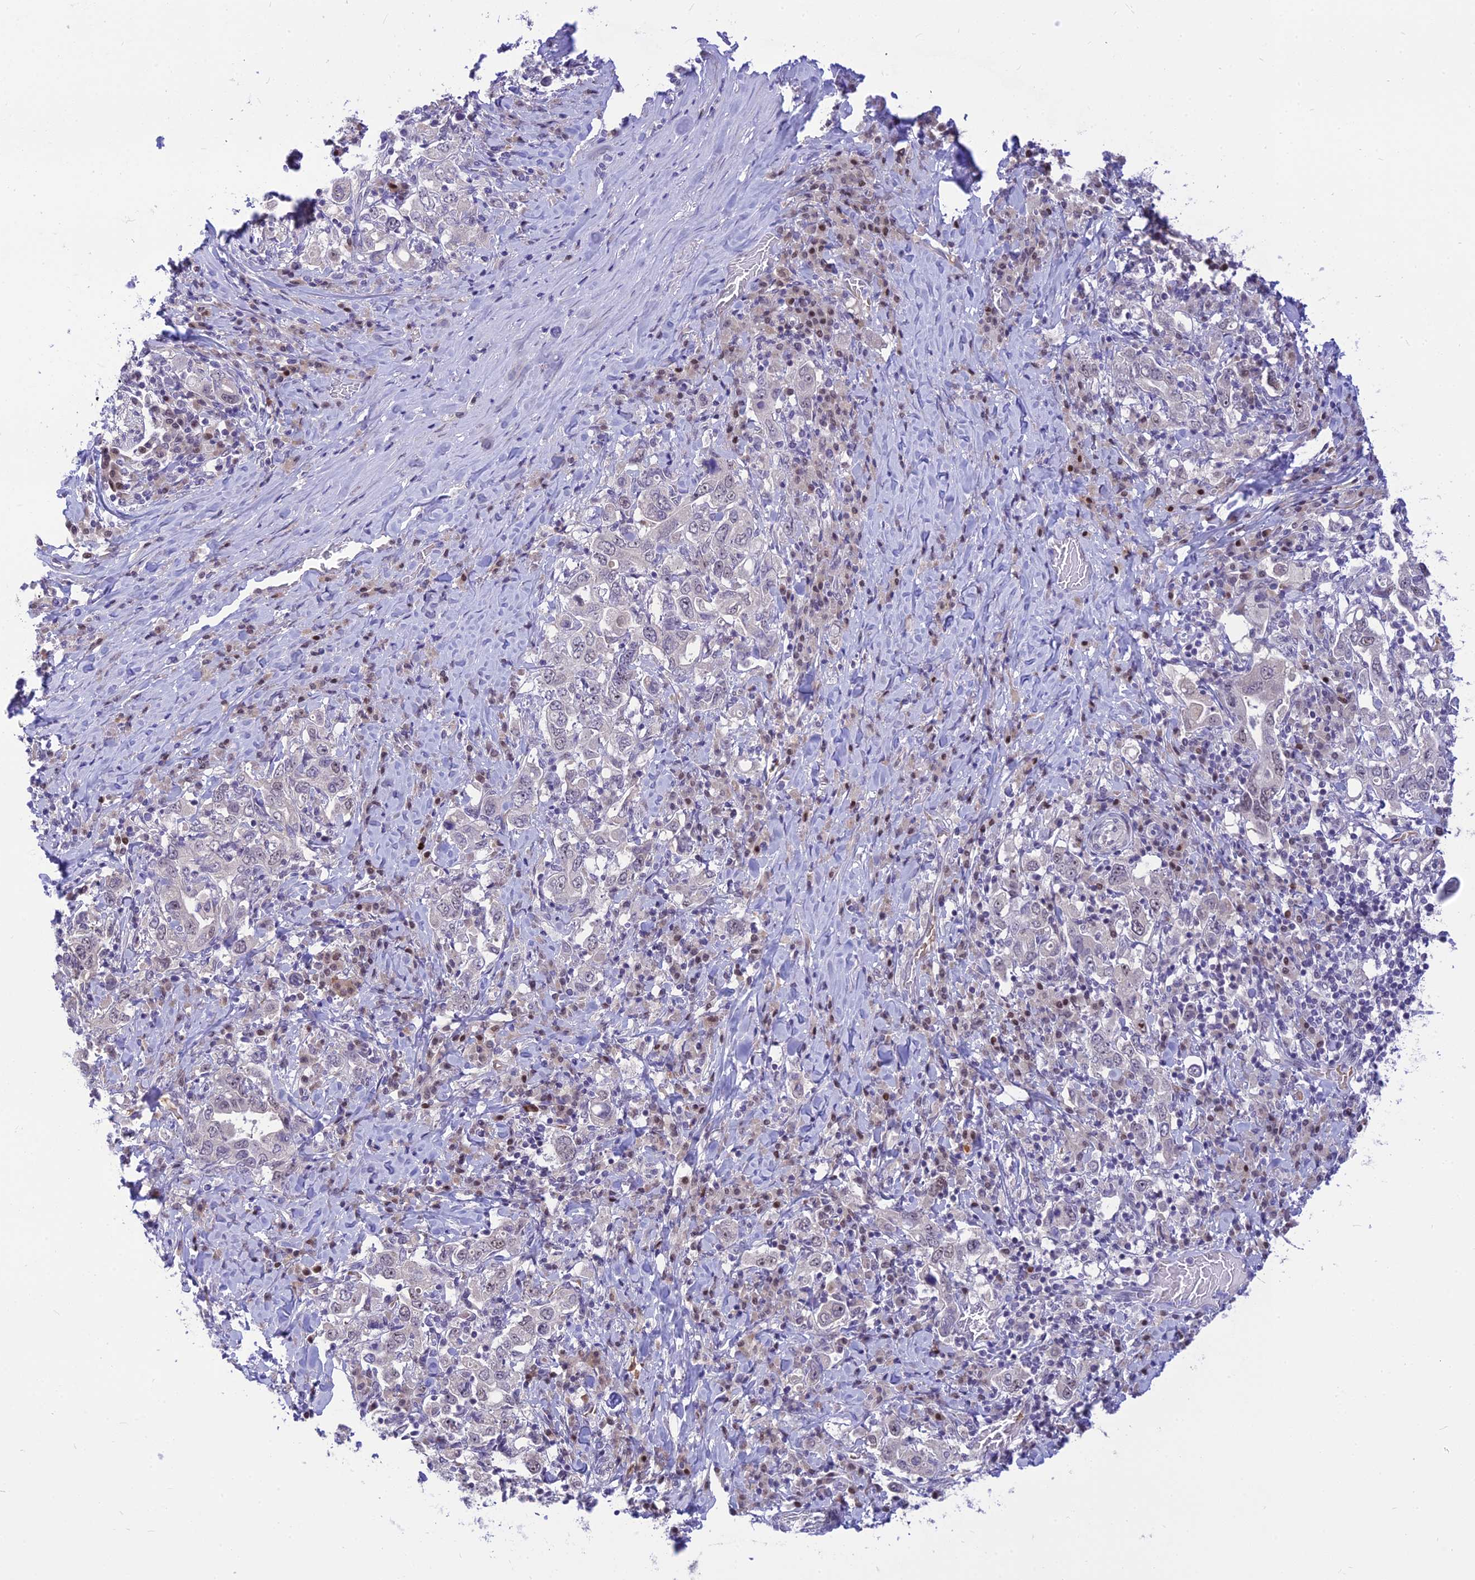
{"staining": {"intensity": "negative", "quantity": "none", "location": "none"}, "tissue": "stomach cancer", "cell_type": "Tumor cells", "image_type": "cancer", "snomed": [{"axis": "morphology", "description": "Adenocarcinoma, NOS"}, {"axis": "topography", "description": "Stomach, upper"}], "caption": "Histopathology image shows no significant protein expression in tumor cells of stomach adenocarcinoma.", "gene": "ASPDH", "patient": {"sex": "male", "age": 62}}